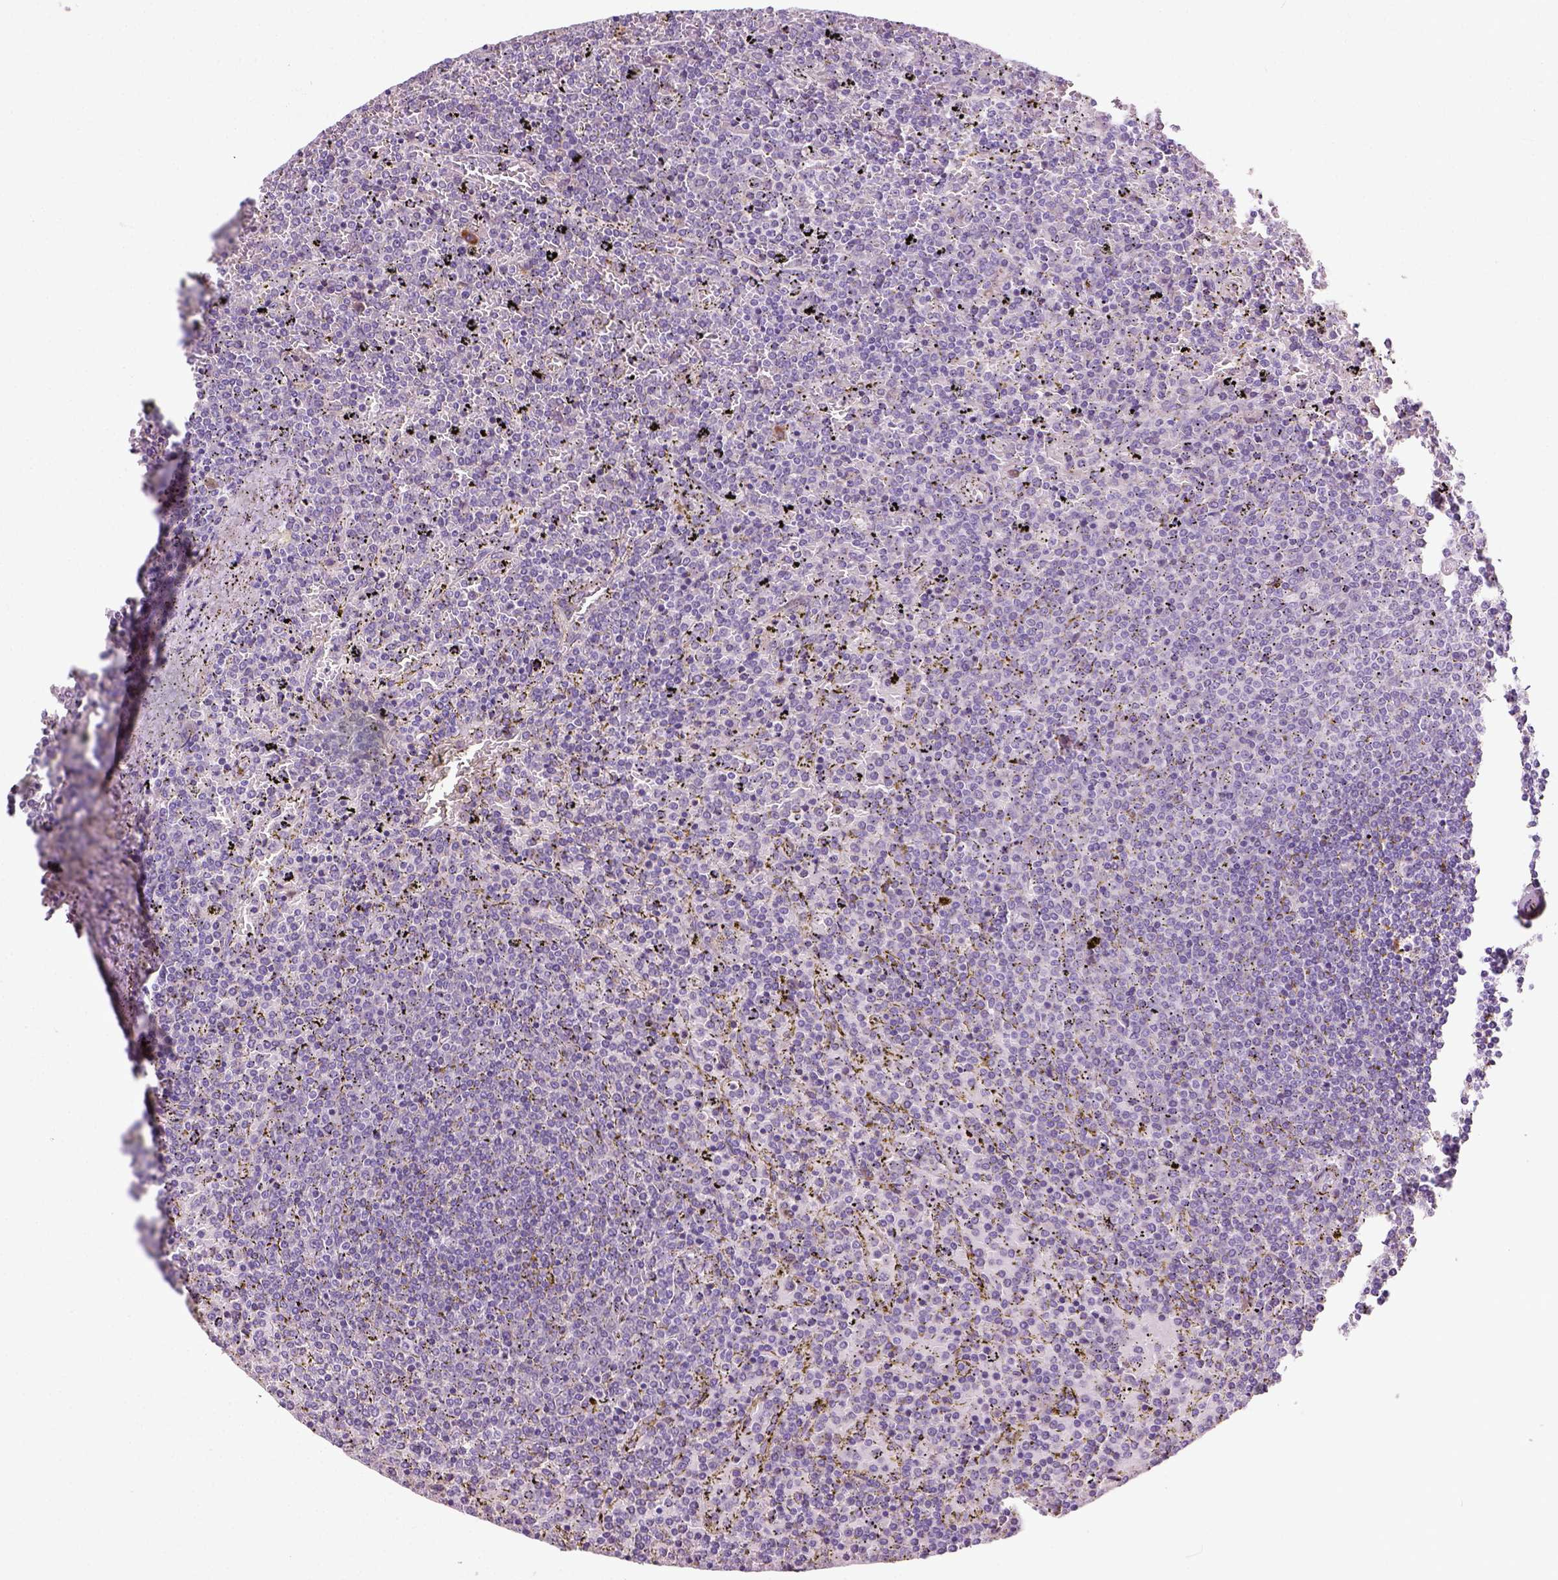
{"staining": {"intensity": "negative", "quantity": "none", "location": "none"}, "tissue": "lymphoma", "cell_type": "Tumor cells", "image_type": "cancer", "snomed": [{"axis": "morphology", "description": "Malignant lymphoma, non-Hodgkin's type, Low grade"}, {"axis": "topography", "description": "Spleen"}], "caption": "The immunohistochemistry micrograph has no significant expression in tumor cells of lymphoma tissue.", "gene": "TRIM72", "patient": {"sex": "female", "age": 77}}